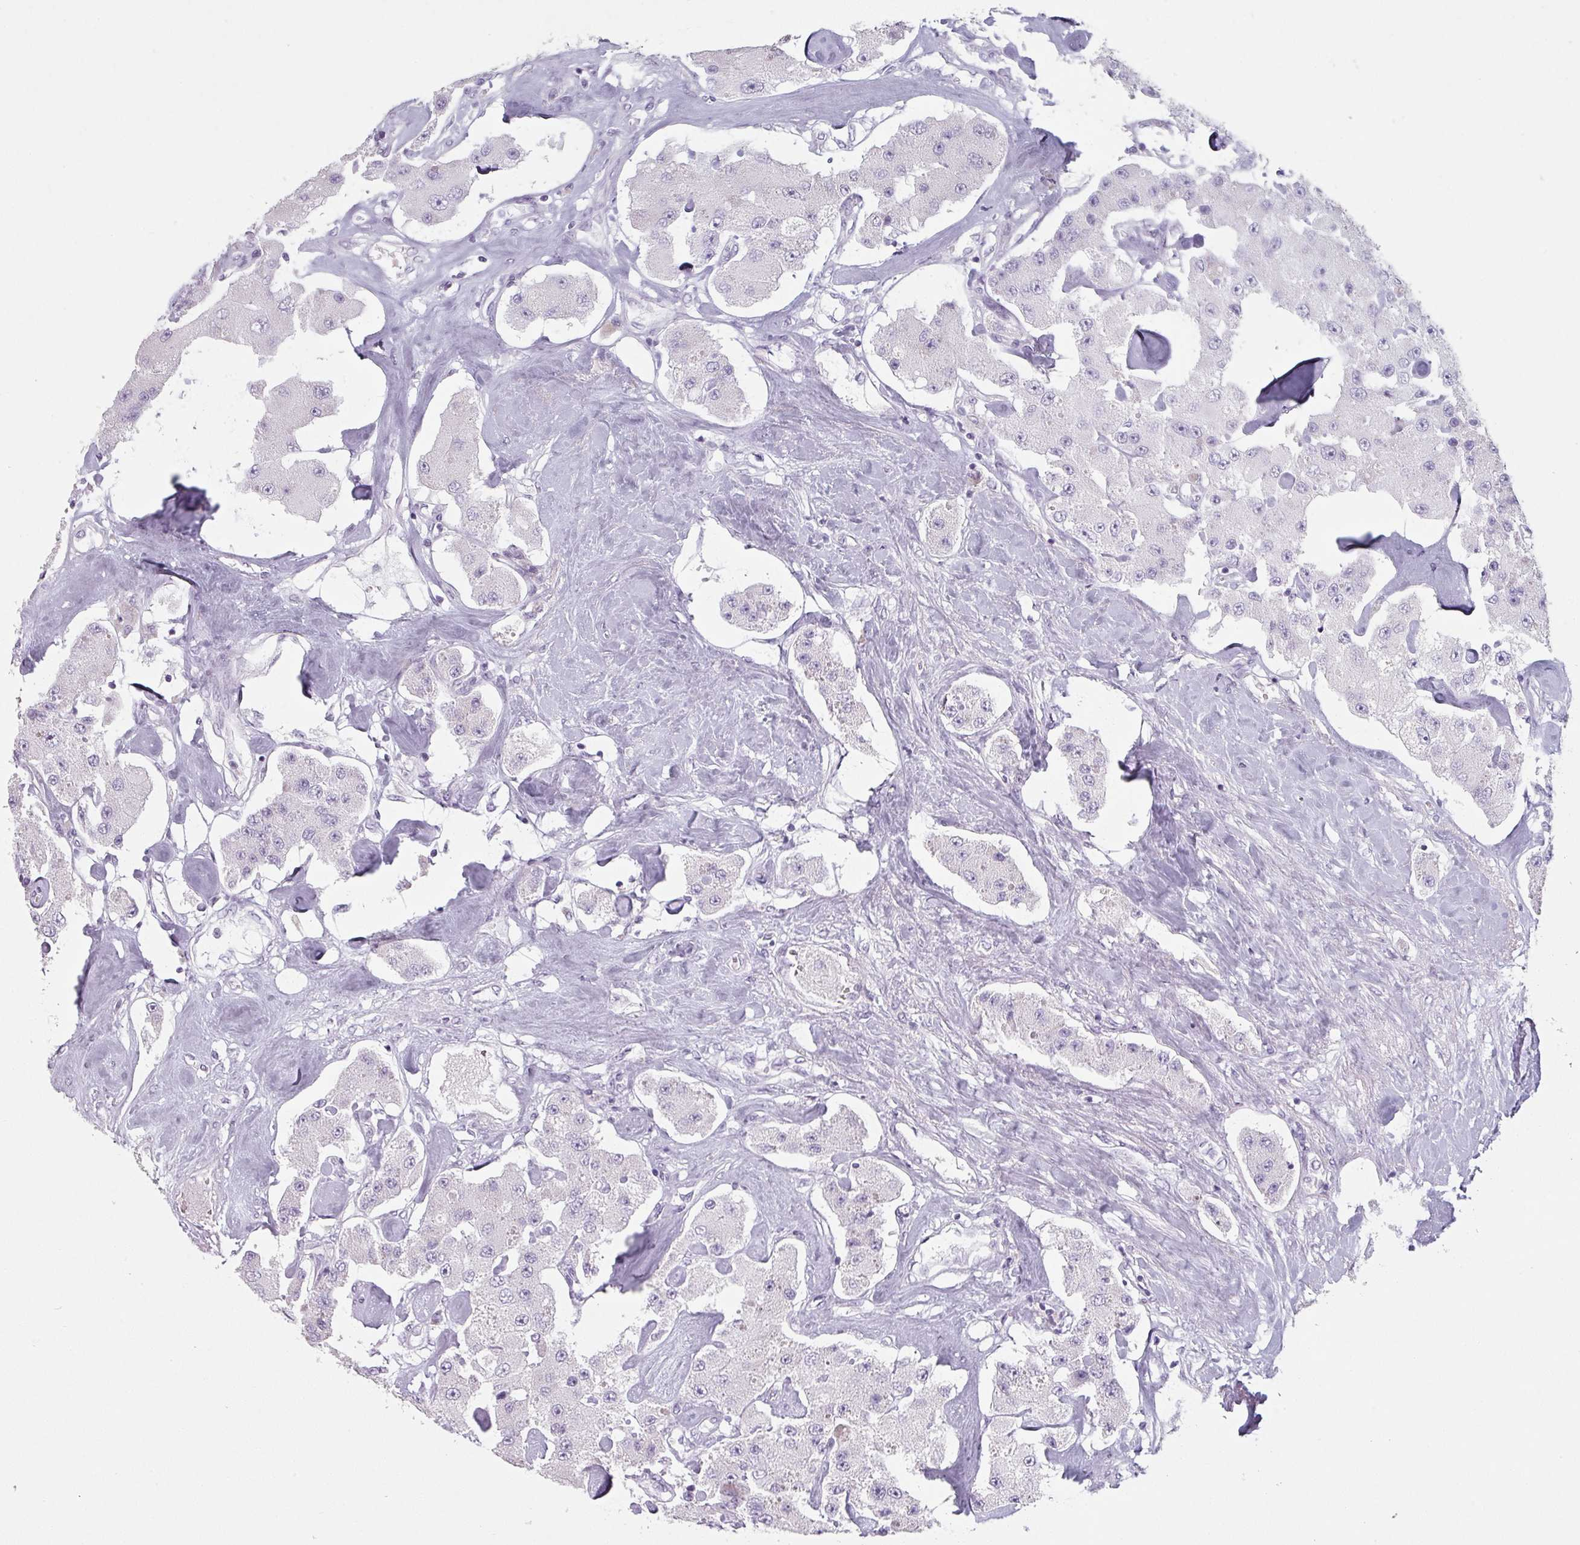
{"staining": {"intensity": "negative", "quantity": "none", "location": "none"}, "tissue": "carcinoid", "cell_type": "Tumor cells", "image_type": "cancer", "snomed": [{"axis": "morphology", "description": "Carcinoid, malignant, NOS"}, {"axis": "topography", "description": "Pancreas"}], "caption": "The micrograph reveals no significant expression in tumor cells of carcinoid.", "gene": "SFTPA1", "patient": {"sex": "male", "age": 41}}